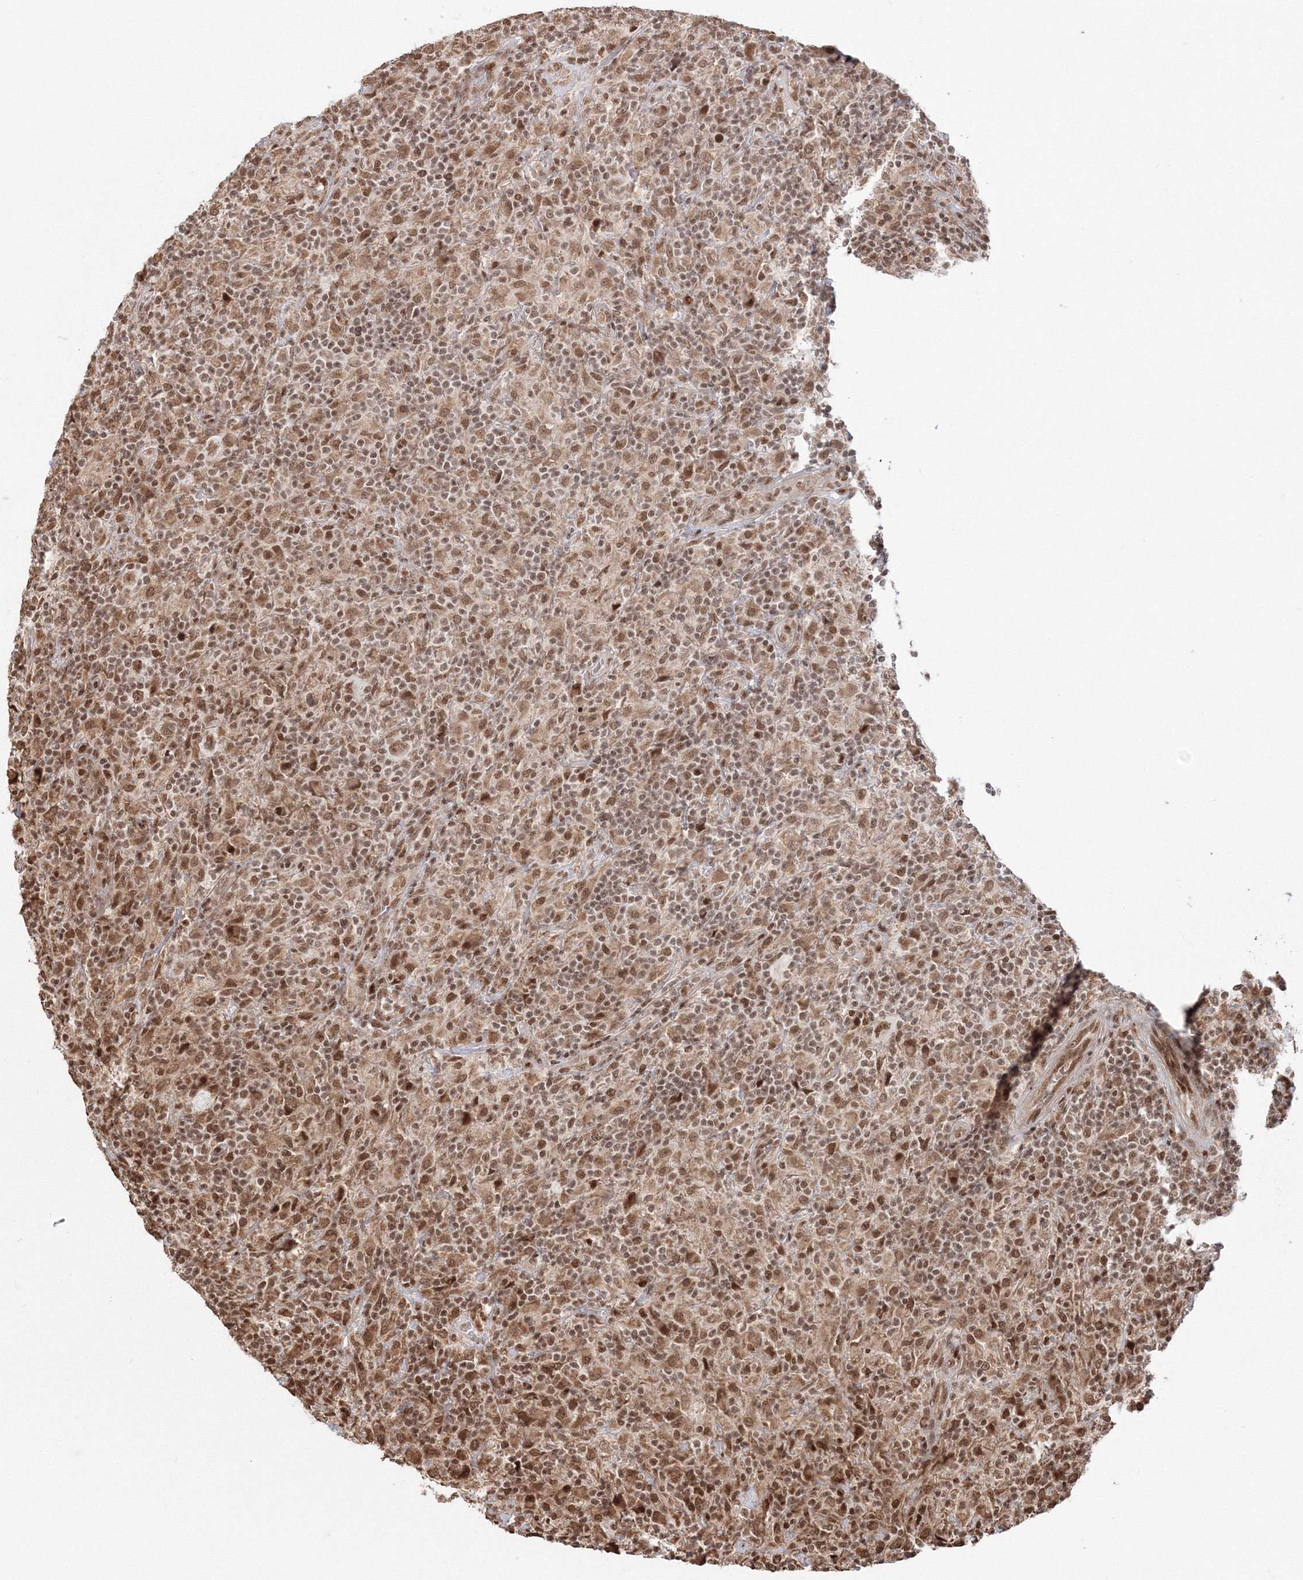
{"staining": {"intensity": "moderate", "quantity": ">75%", "location": "nuclear"}, "tissue": "lymphoma", "cell_type": "Tumor cells", "image_type": "cancer", "snomed": [{"axis": "morphology", "description": "Hodgkin's disease, NOS"}, {"axis": "topography", "description": "Lymph node"}], "caption": "Immunohistochemistry (IHC) (DAB) staining of human lymphoma exhibits moderate nuclear protein expression in approximately >75% of tumor cells.", "gene": "KIF20A", "patient": {"sex": "male", "age": 70}}